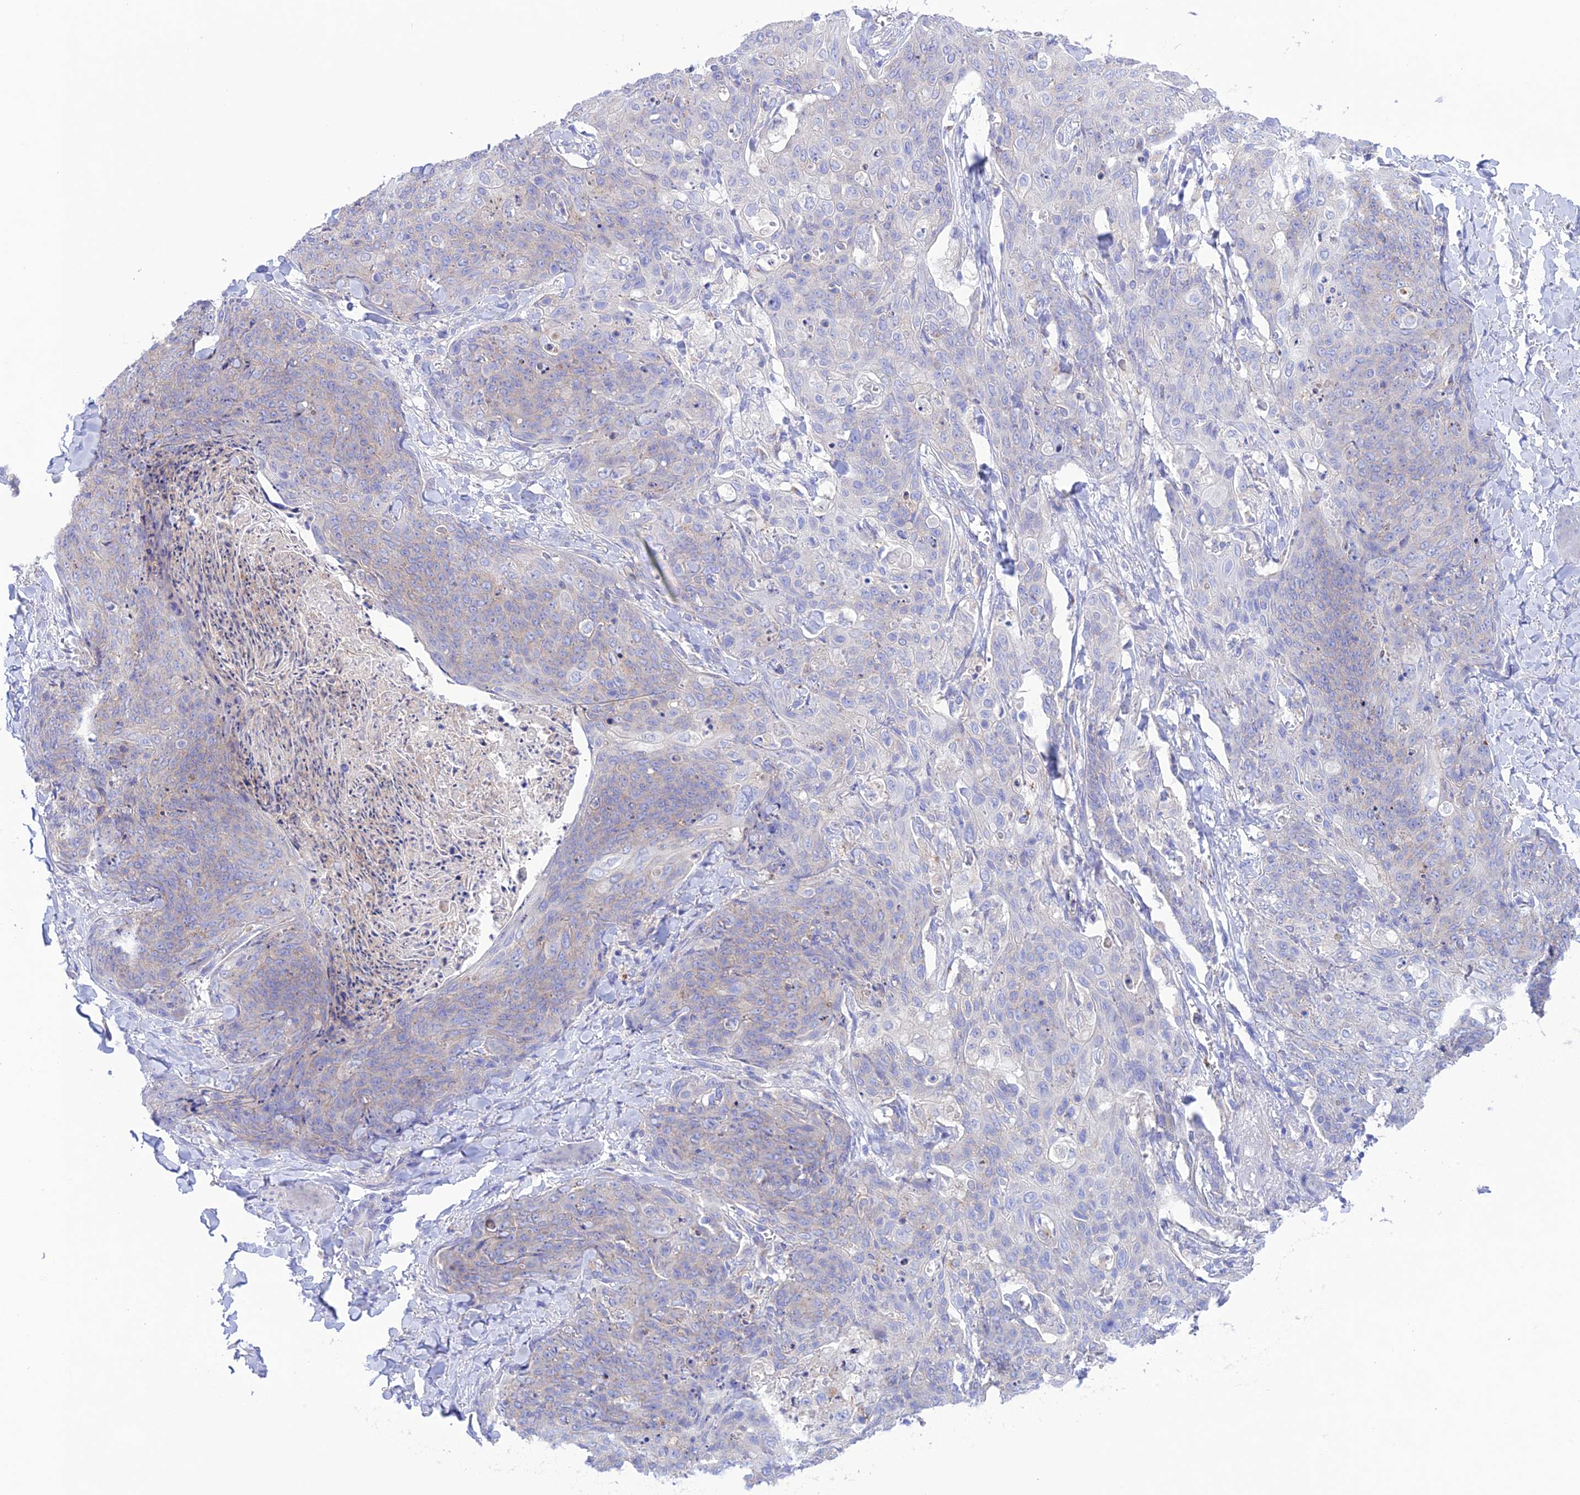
{"staining": {"intensity": "negative", "quantity": "none", "location": "none"}, "tissue": "skin cancer", "cell_type": "Tumor cells", "image_type": "cancer", "snomed": [{"axis": "morphology", "description": "Squamous cell carcinoma, NOS"}, {"axis": "topography", "description": "Skin"}, {"axis": "topography", "description": "Vulva"}], "caption": "Tumor cells are negative for protein expression in human skin cancer.", "gene": "CHSY3", "patient": {"sex": "female", "age": 85}}